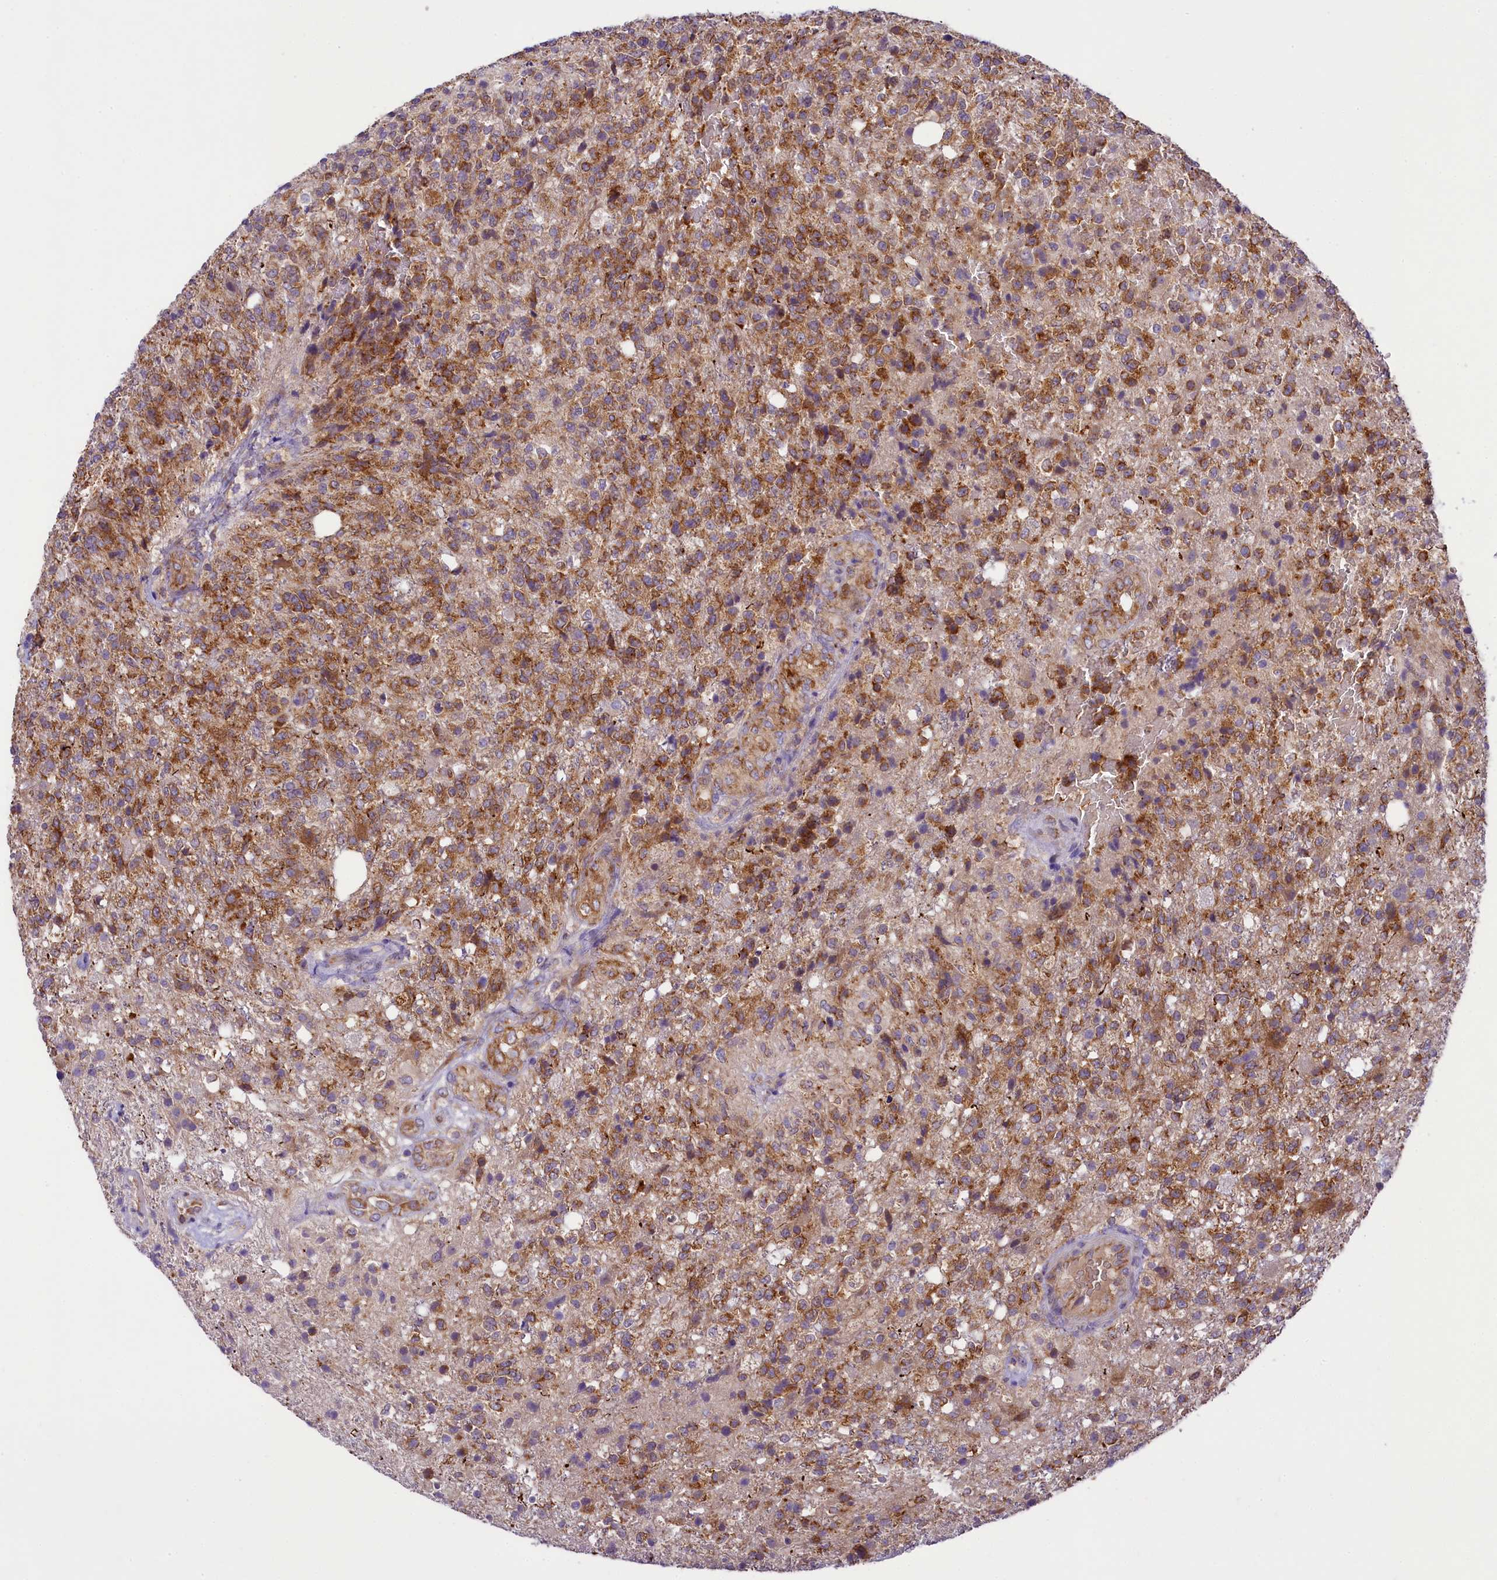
{"staining": {"intensity": "moderate", "quantity": ">75%", "location": "cytoplasmic/membranous"}, "tissue": "glioma", "cell_type": "Tumor cells", "image_type": "cancer", "snomed": [{"axis": "morphology", "description": "Glioma, malignant, High grade"}, {"axis": "topography", "description": "Brain"}], "caption": "Immunohistochemical staining of malignant glioma (high-grade) demonstrates moderate cytoplasmic/membranous protein staining in approximately >75% of tumor cells.", "gene": "LARP4", "patient": {"sex": "male", "age": 56}}